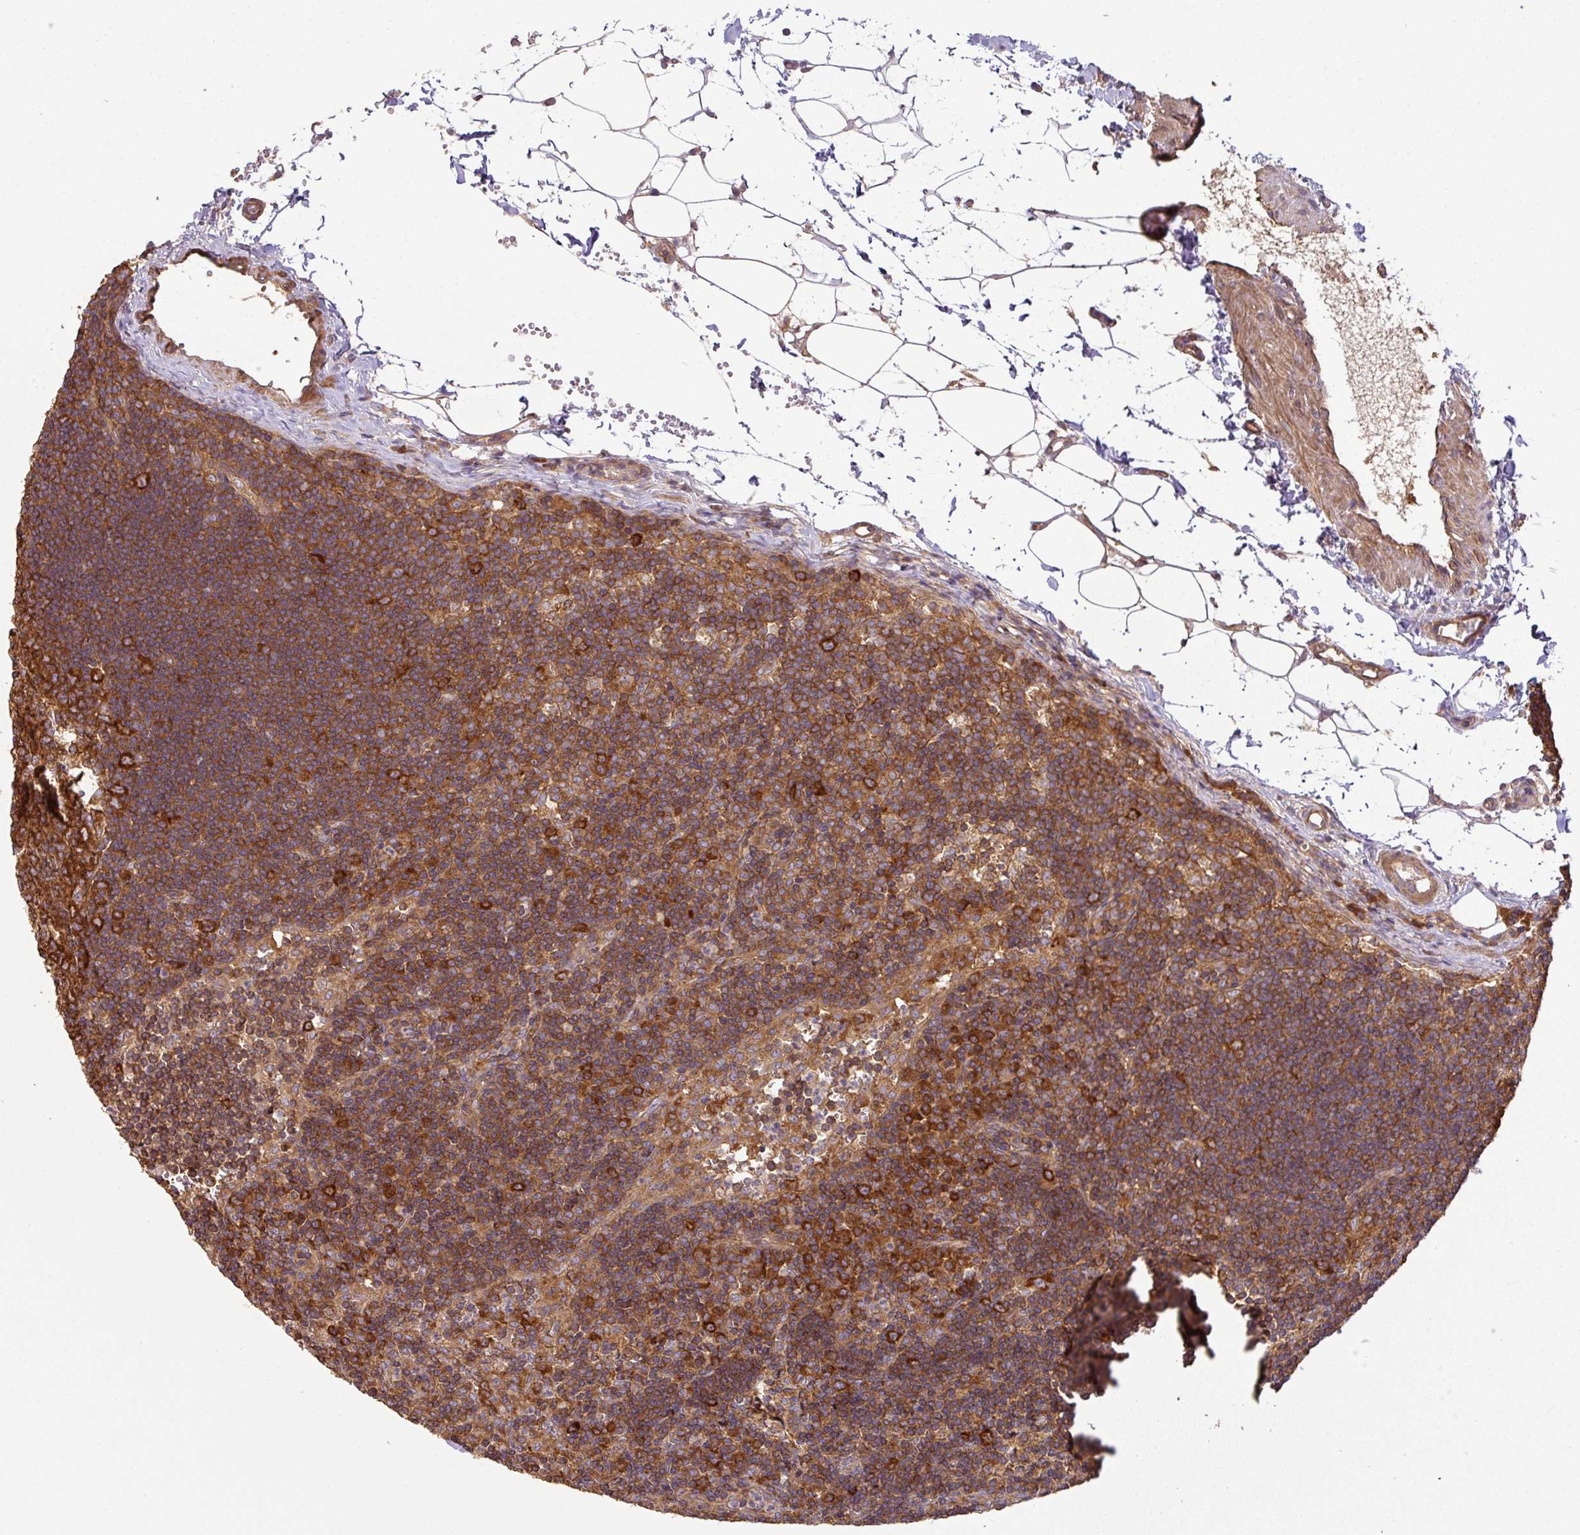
{"staining": {"intensity": "strong", "quantity": ">75%", "location": "cytoplasmic/membranous"}, "tissue": "lymph node", "cell_type": "Germinal center cells", "image_type": "normal", "snomed": [{"axis": "morphology", "description": "Normal tissue, NOS"}, {"axis": "topography", "description": "Lymph node"}], "caption": "Immunohistochemical staining of normal lymph node demonstrates high levels of strong cytoplasmic/membranous positivity in approximately >75% of germinal center cells.", "gene": "GSPT1", "patient": {"sex": "female", "age": 29}}